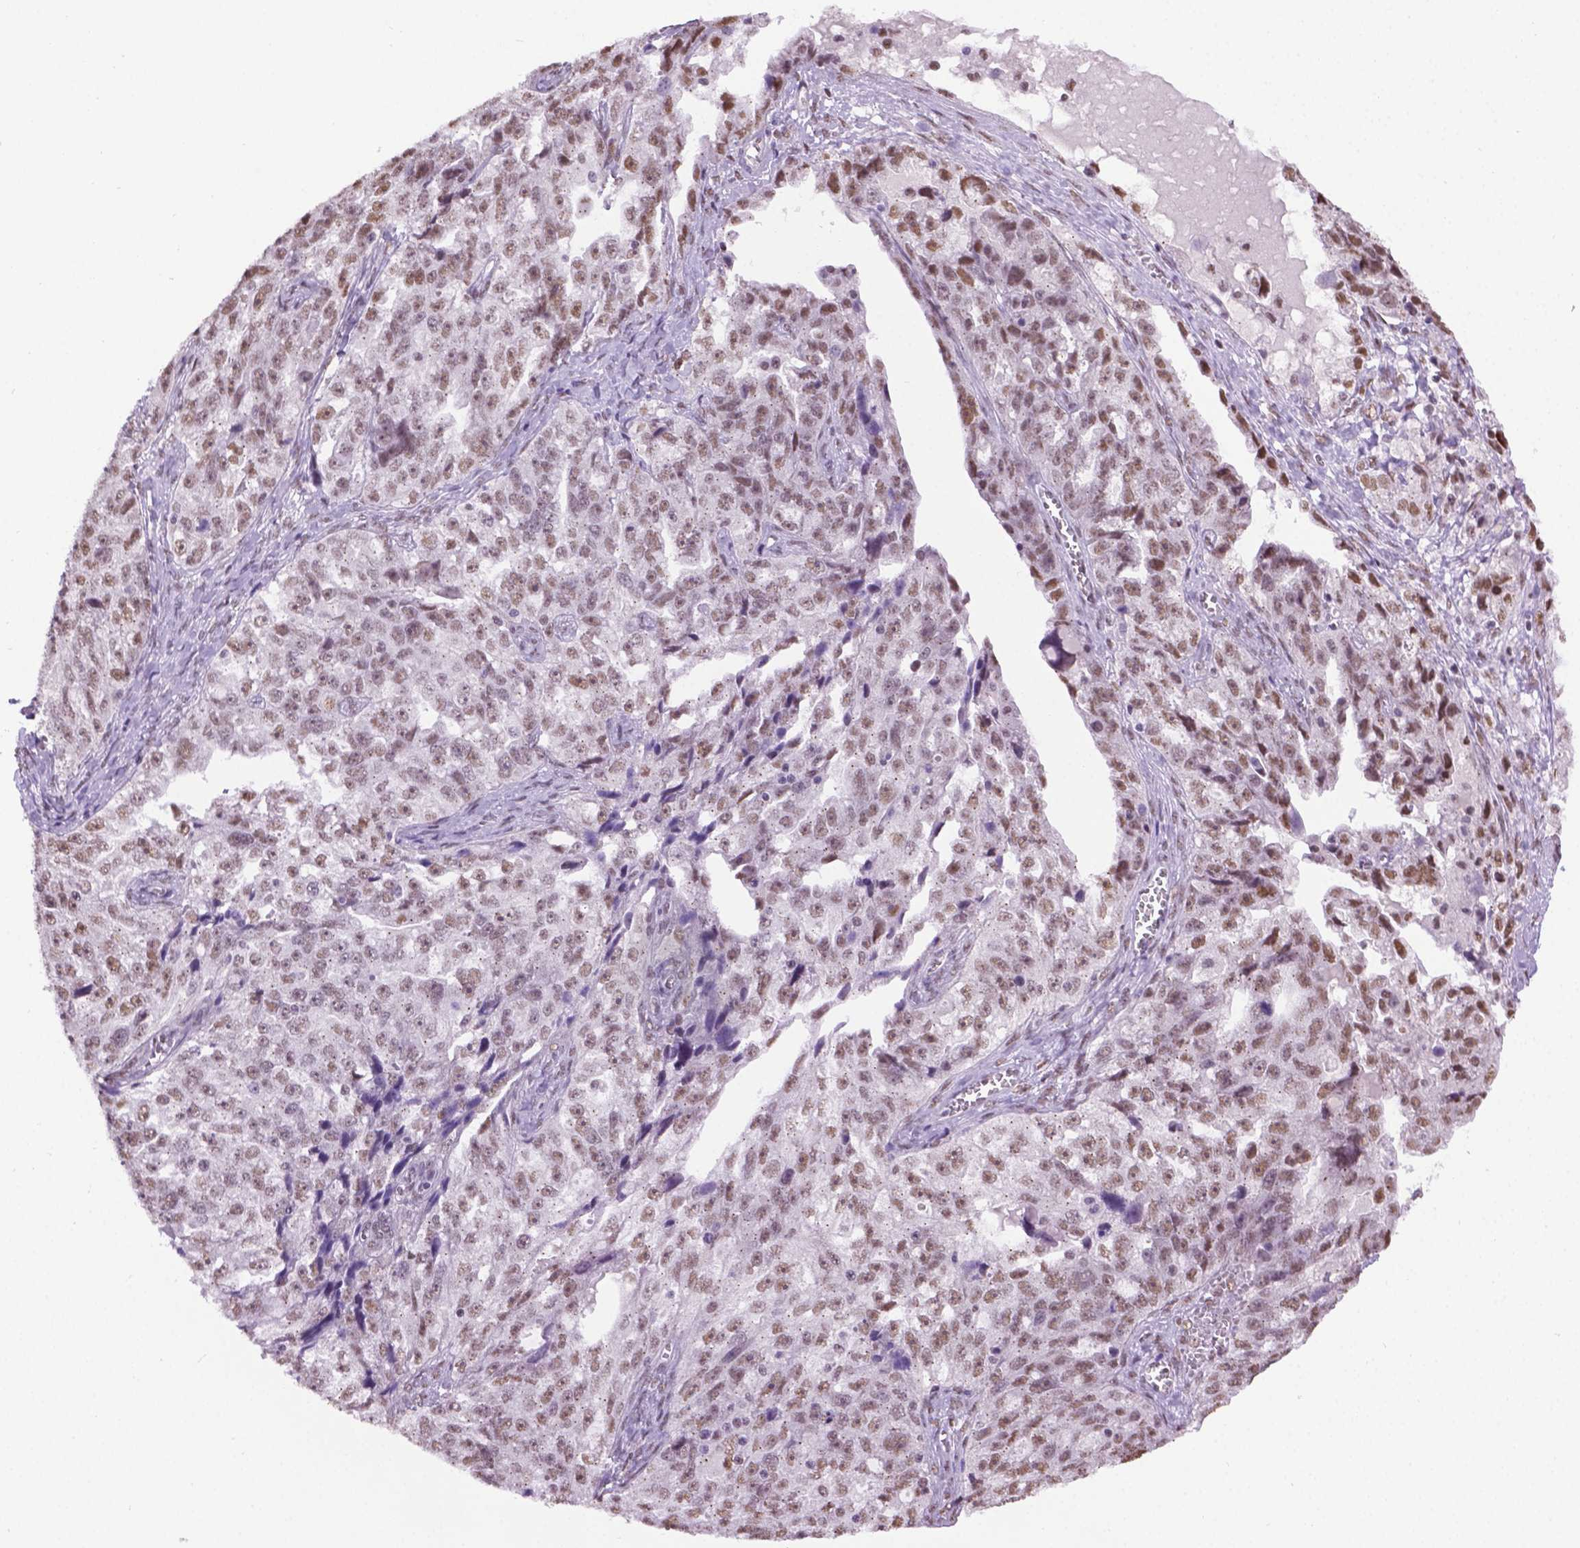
{"staining": {"intensity": "moderate", "quantity": ">75%", "location": "nuclear"}, "tissue": "ovarian cancer", "cell_type": "Tumor cells", "image_type": "cancer", "snomed": [{"axis": "morphology", "description": "Cystadenocarcinoma, serous, NOS"}, {"axis": "topography", "description": "Ovary"}], "caption": "Human ovarian serous cystadenocarcinoma stained with a brown dye reveals moderate nuclear positive staining in about >75% of tumor cells.", "gene": "ABI2", "patient": {"sex": "female", "age": 51}}